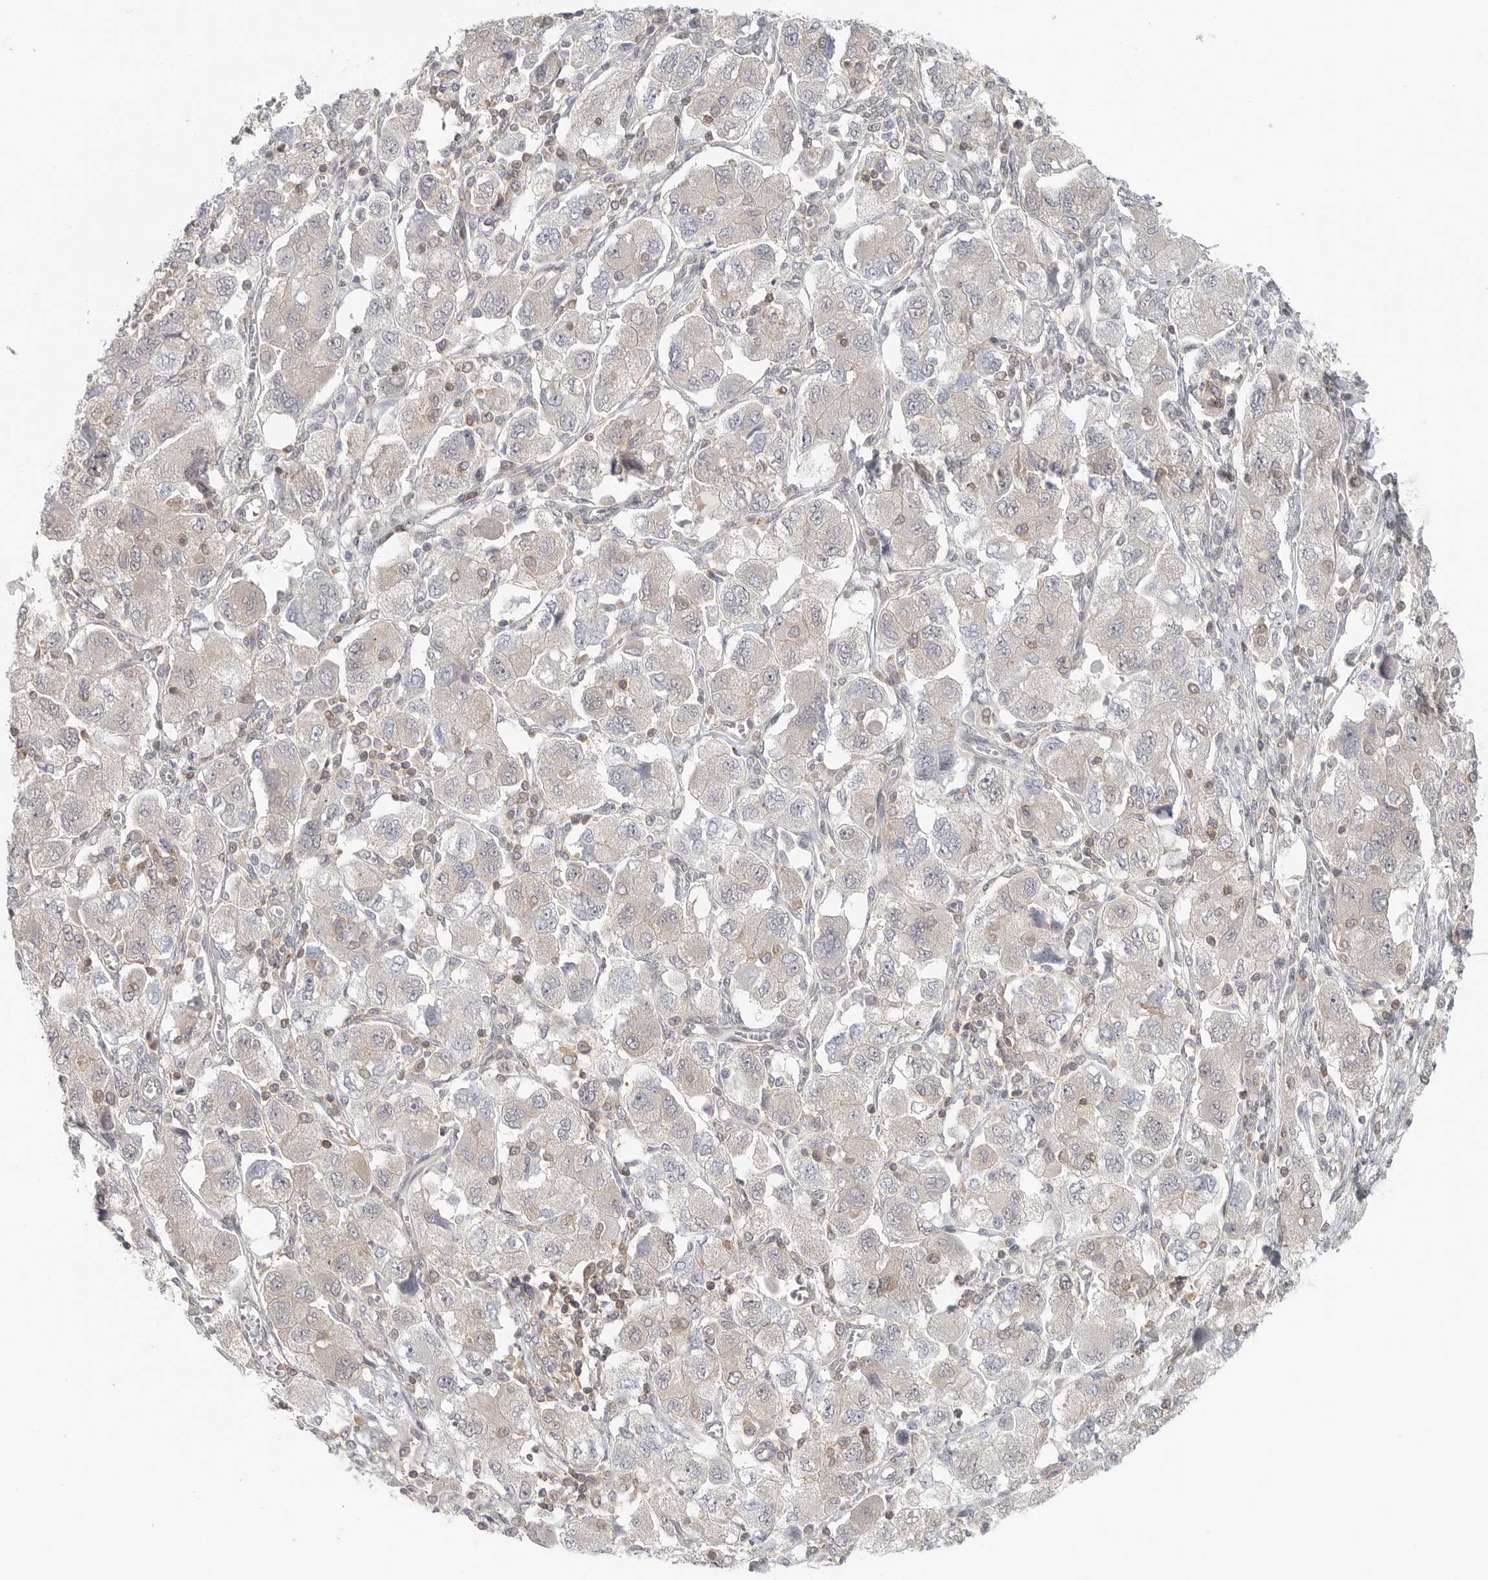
{"staining": {"intensity": "weak", "quantity": "25%-75%", "location": "cytoplasmic/membranous"}, "tissue": "ovarian cancer", "cell_type": "Tumor cells", "image_type": "cancer", "snomed": [{"axis": "morphology", "description": "Carcinoma, NOS"}, {"axis": "morphology", "description": "Cystadenocarcinoma, serous, NOS"}, {"axis": "topography", "description": "Ovary"}], "caption": "Ovarian cancer (carcinoma) stained for a protein (brown) exhibits weak cytoplasmic/membranous positive expression in about 25%-75% of tumor cells.", "gene": "HDAC6", "patient": {"sex": "female", "age": 69}}